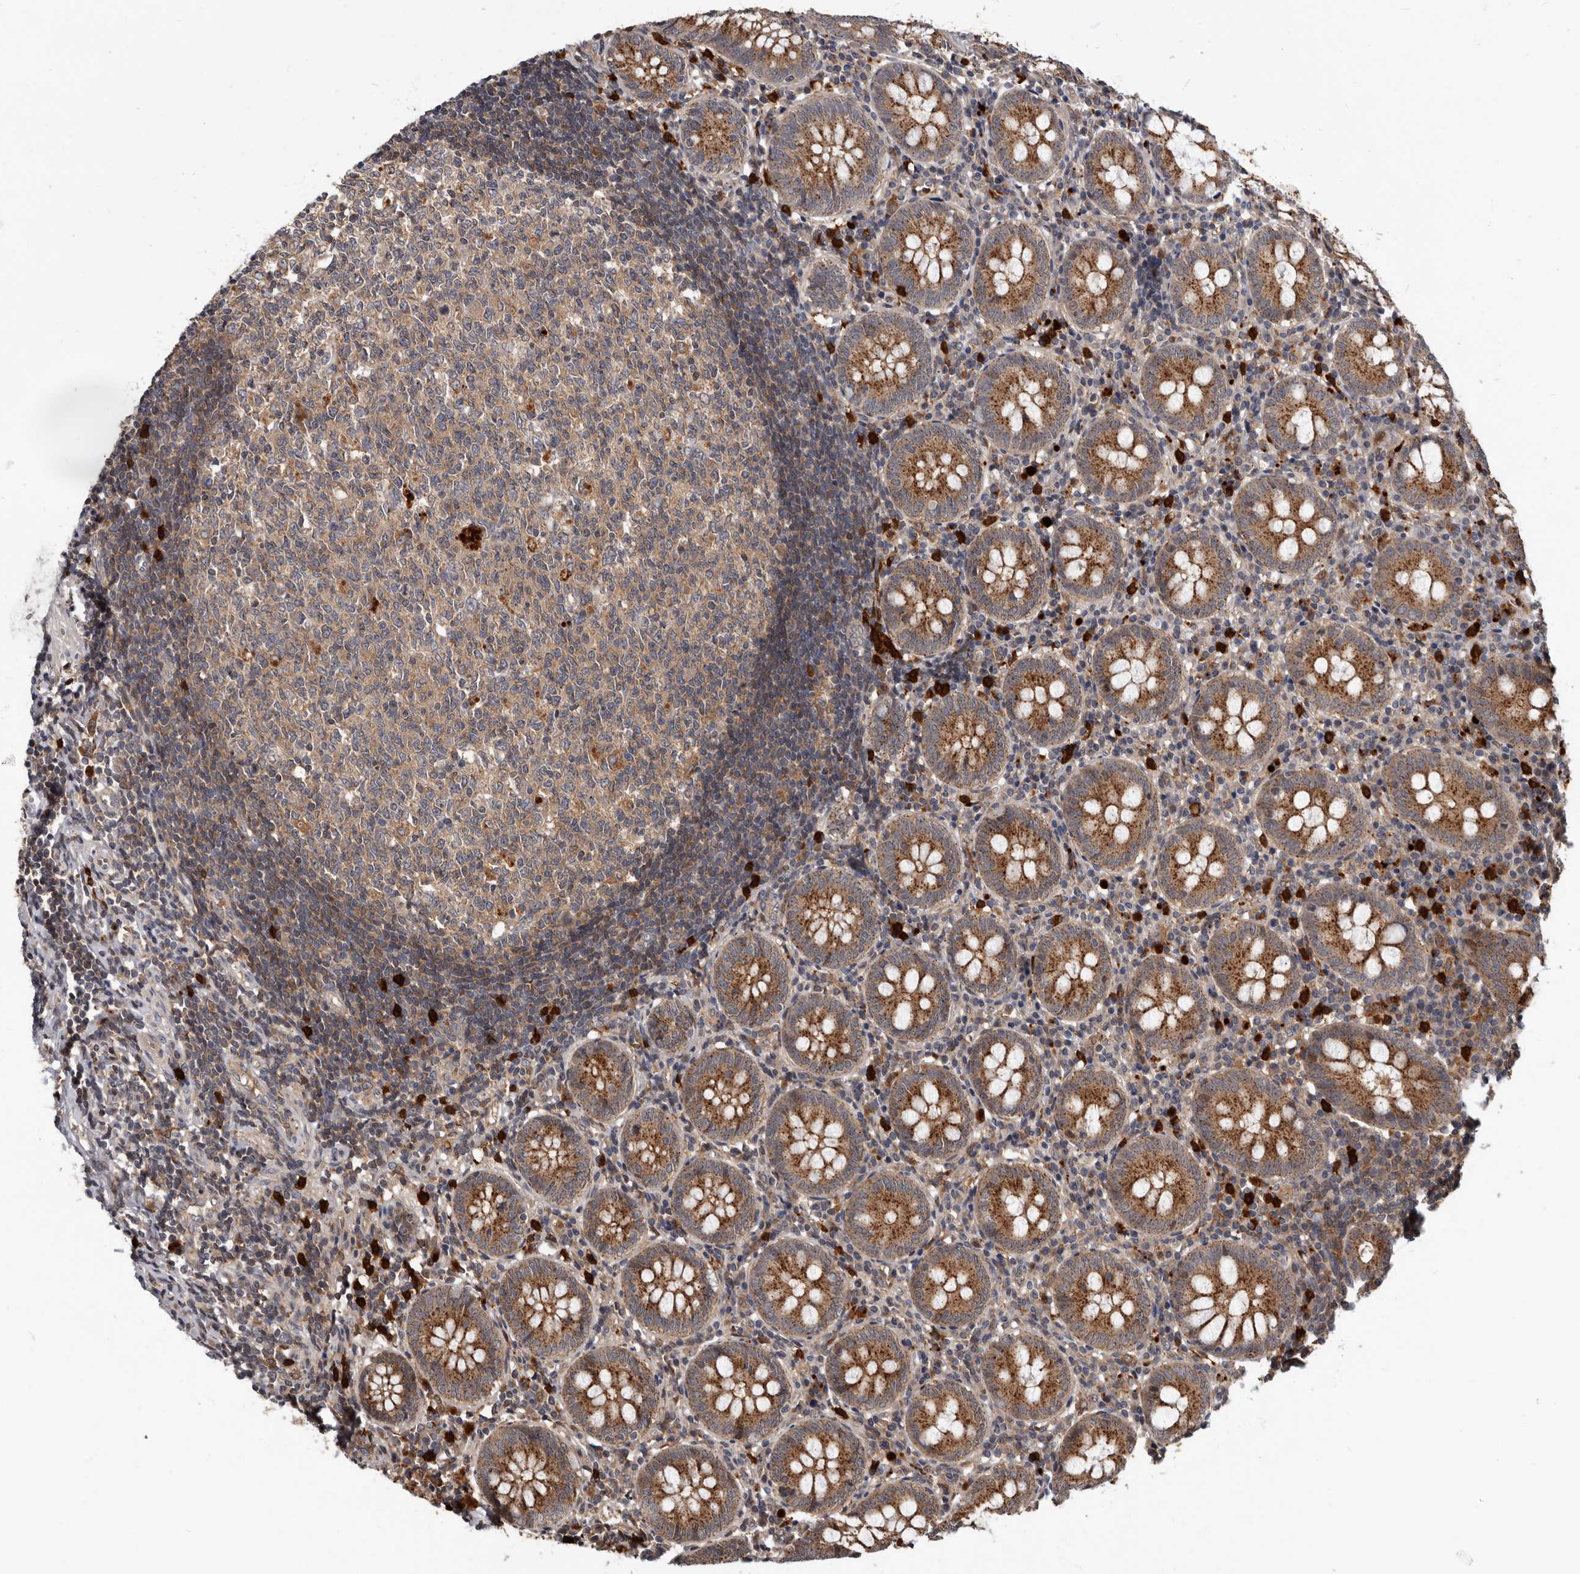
{"staining": {"intensity": "moderate", "quantity": ">75%", "location": "cytoplasmic/membranous"}, "tissue": "appendix", "cell_type": "Glandular cells", "image_type": "normal", "snomed": [{"axis": "morphology", "description": "Normal tissue, NOS"}, {"axis": "topography", "description": "Appendix"}], "caption": "IHC (DAB (3,3'-diaminobenzidine)) staining of unremarkable appendix demonstrates moderate cytoplasmic/membranous protein positivity in about >75% of glandular cells.", "gene": "FGFR4", "patient": {"sex": "female", "age": 54}}